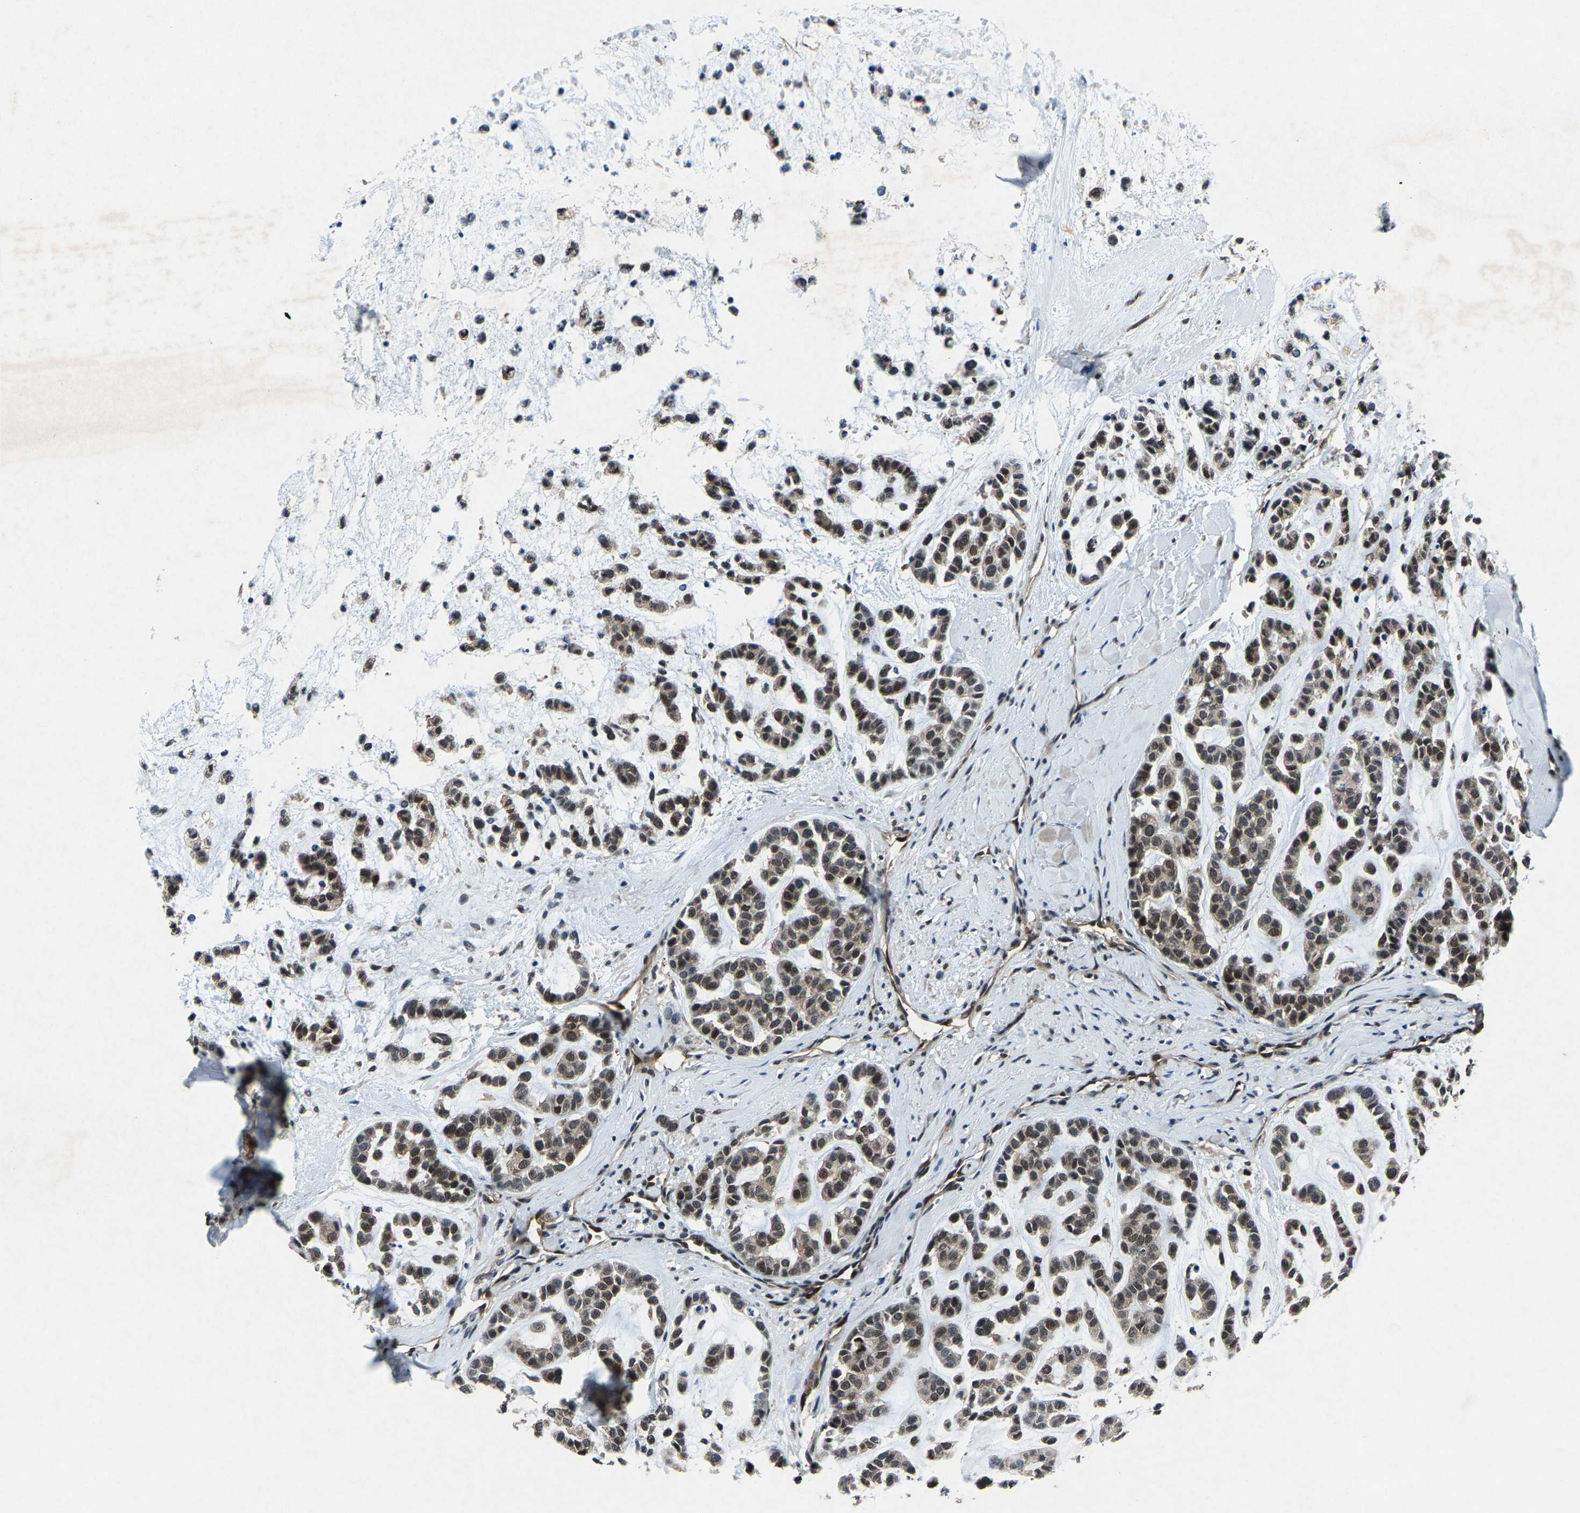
{"staining": {"intensity": "weak", "quantity": ">75%", "location": "cytoplasmic/membranous,nuclear"}, "tissue": "head and neck cancer", "cell_type": "Tumor cells", "image_type": "cancer", "snomed": [{"axis": "morphology", "description": "Adenocarcinoma, NOS"}, {"axis": "morphology", "description": "Adenoma, NOS"}, {"axis": "topography", "description": "Head-Neck"}], "caption": "A brown stain labels weak cytoplasmic/membranous and nuclear staining of a protein in adenoma (head and neck) tumor cells.", "gene": "ATXN3", "patient": {"sex": "female", "age": 55}}